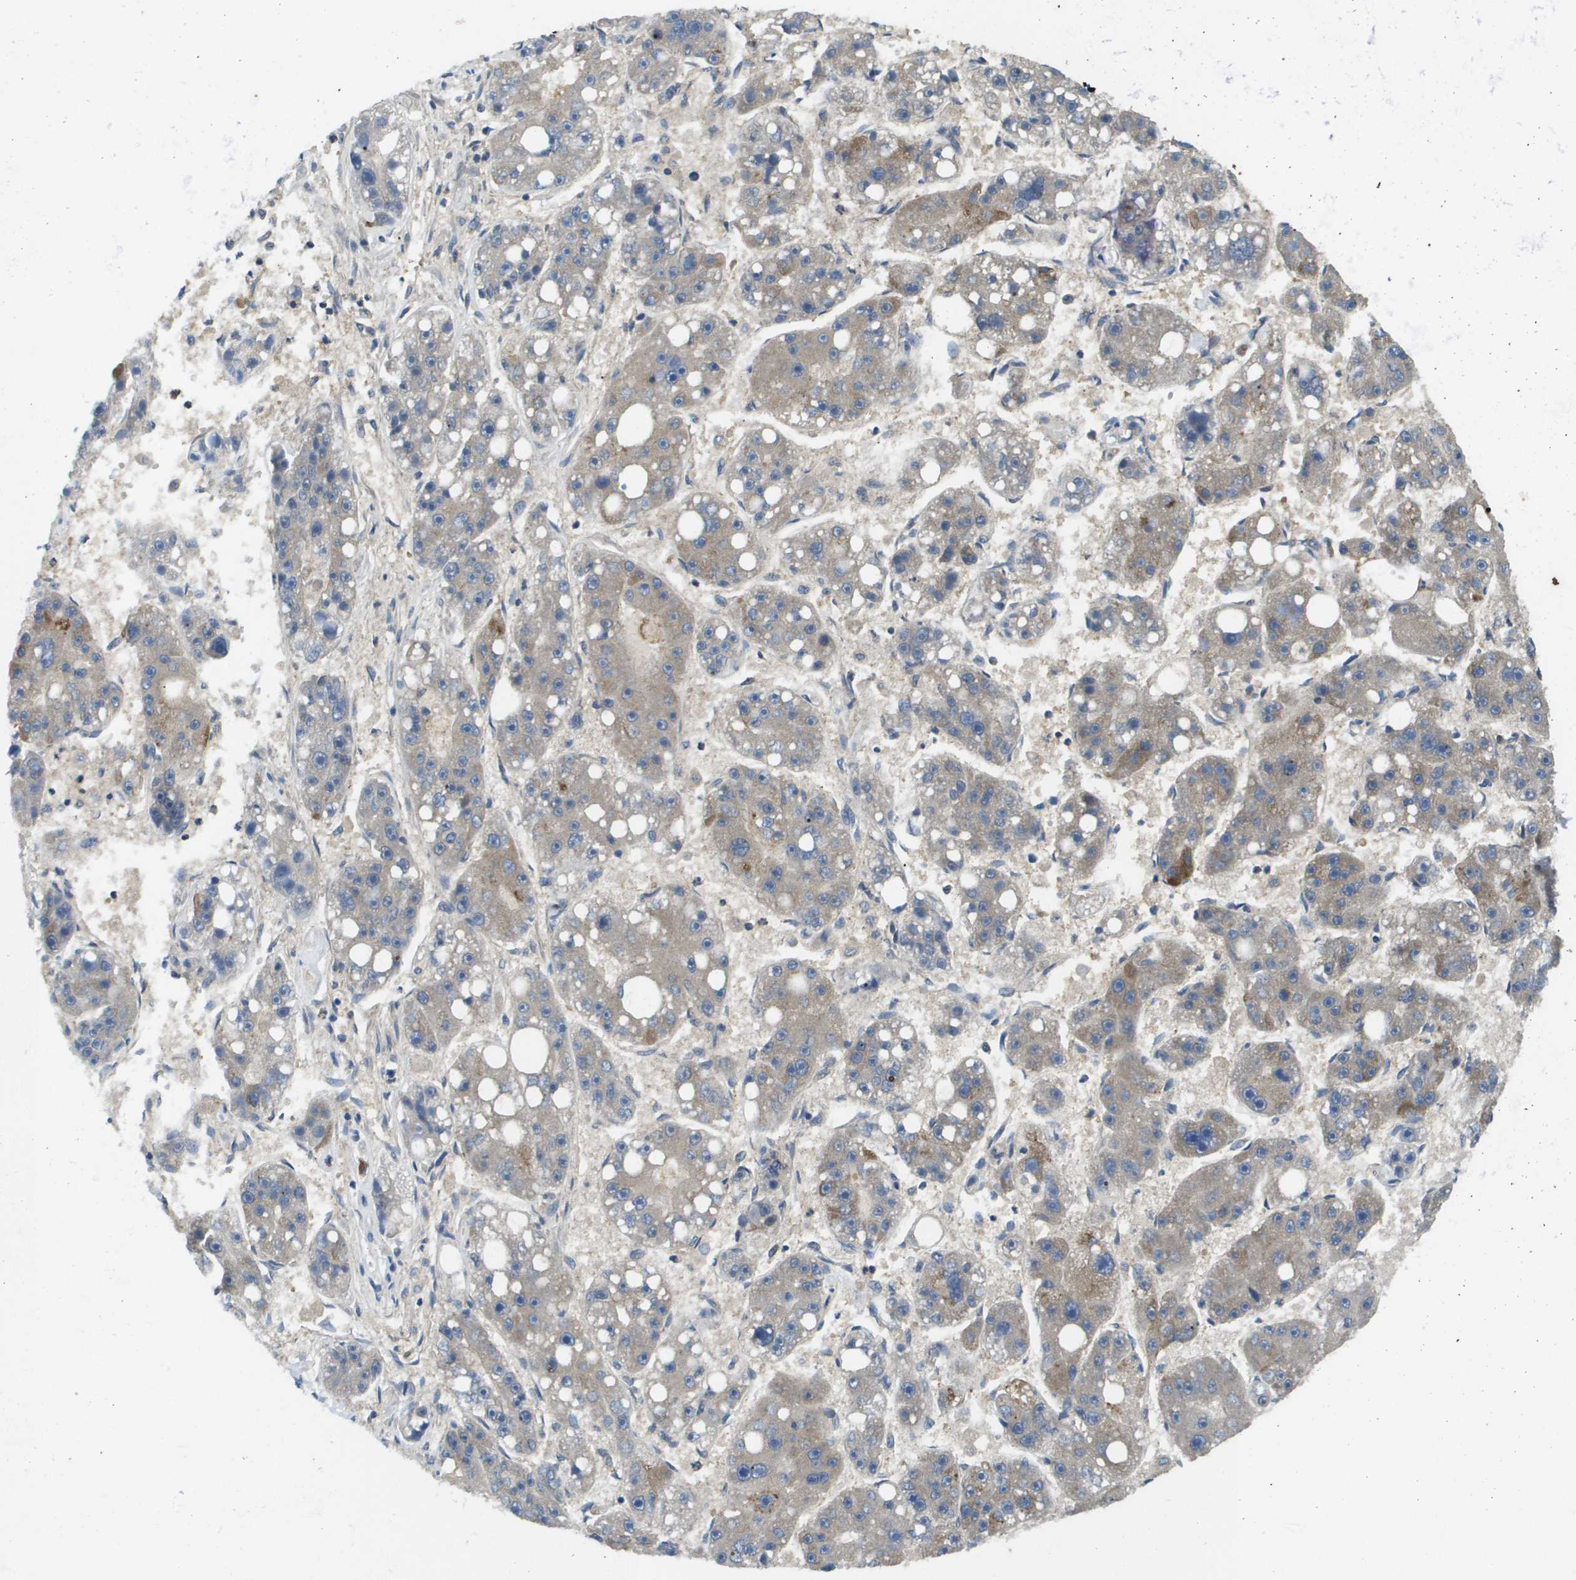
{"staining": {"intensity": "weak", "quantity": "<25%", "location": "cytoplasmic/membranous"}, "tissue": "liver cancer", "cell_type": "Tumor cells", "image_type": "cancer", "snomed": [{"axis": "morphology", "description": "Carcinoma, Hepatocellular, NOS"}, {"axis": "topography", "description": "Liver"}], "caption": "The immunohistochemistry (IHC) micrograph has no significant staining in tumor cells of liver cancer (hepatocellular carcinoma) tissue. (Stains: DAB (3,3'-diaminobenzidine) immunohistochemistry with hematoxylin counter stain, Microscopy: brightfield microscopy at high magnification).", "gene": "KRT23", "patient": {"sex": "female", "age": 61}}